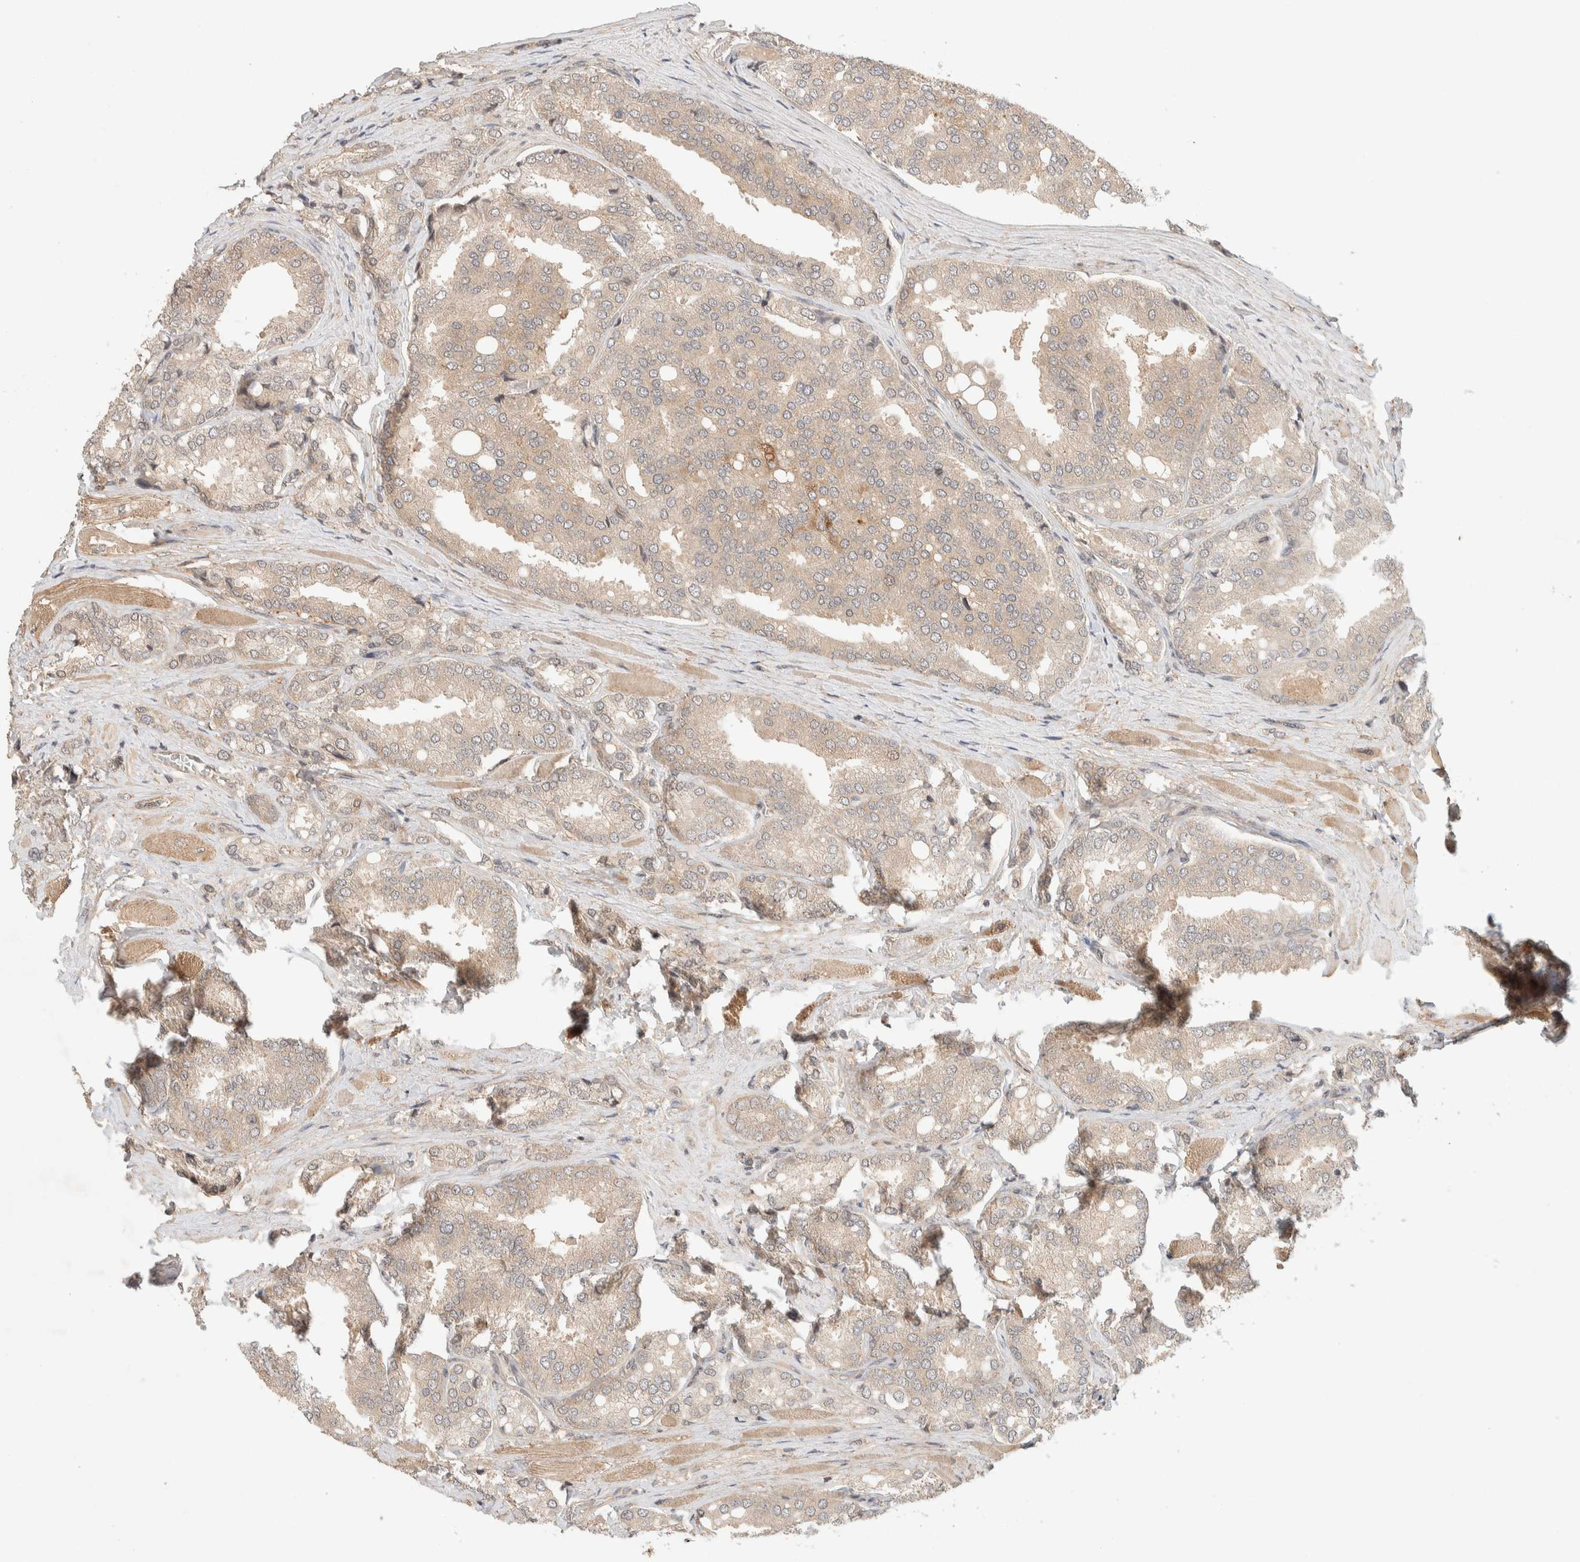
{"staining": {"intensity": "weak", "quantity": "25%-75%", "location": "cytoplasmic/membranous"}, "tissue": "prostate cancer", "cell_type": "Tumor cells", "image_type": "cancer", "snomed": [{"axis": "morphology", "description": "Adenocarcinoma, High grade"}, {"axis": "topography", "description": "Prostate"}], "caption": "A micrograph showing weak cytoplasmic/membranous positivity in approximately 25%-75% of tumor cells in prostate cancer, as visualized by brown immunohistochemical staining.", "gene": "THRA", "patient": {"sex": "male", "age": 50}}